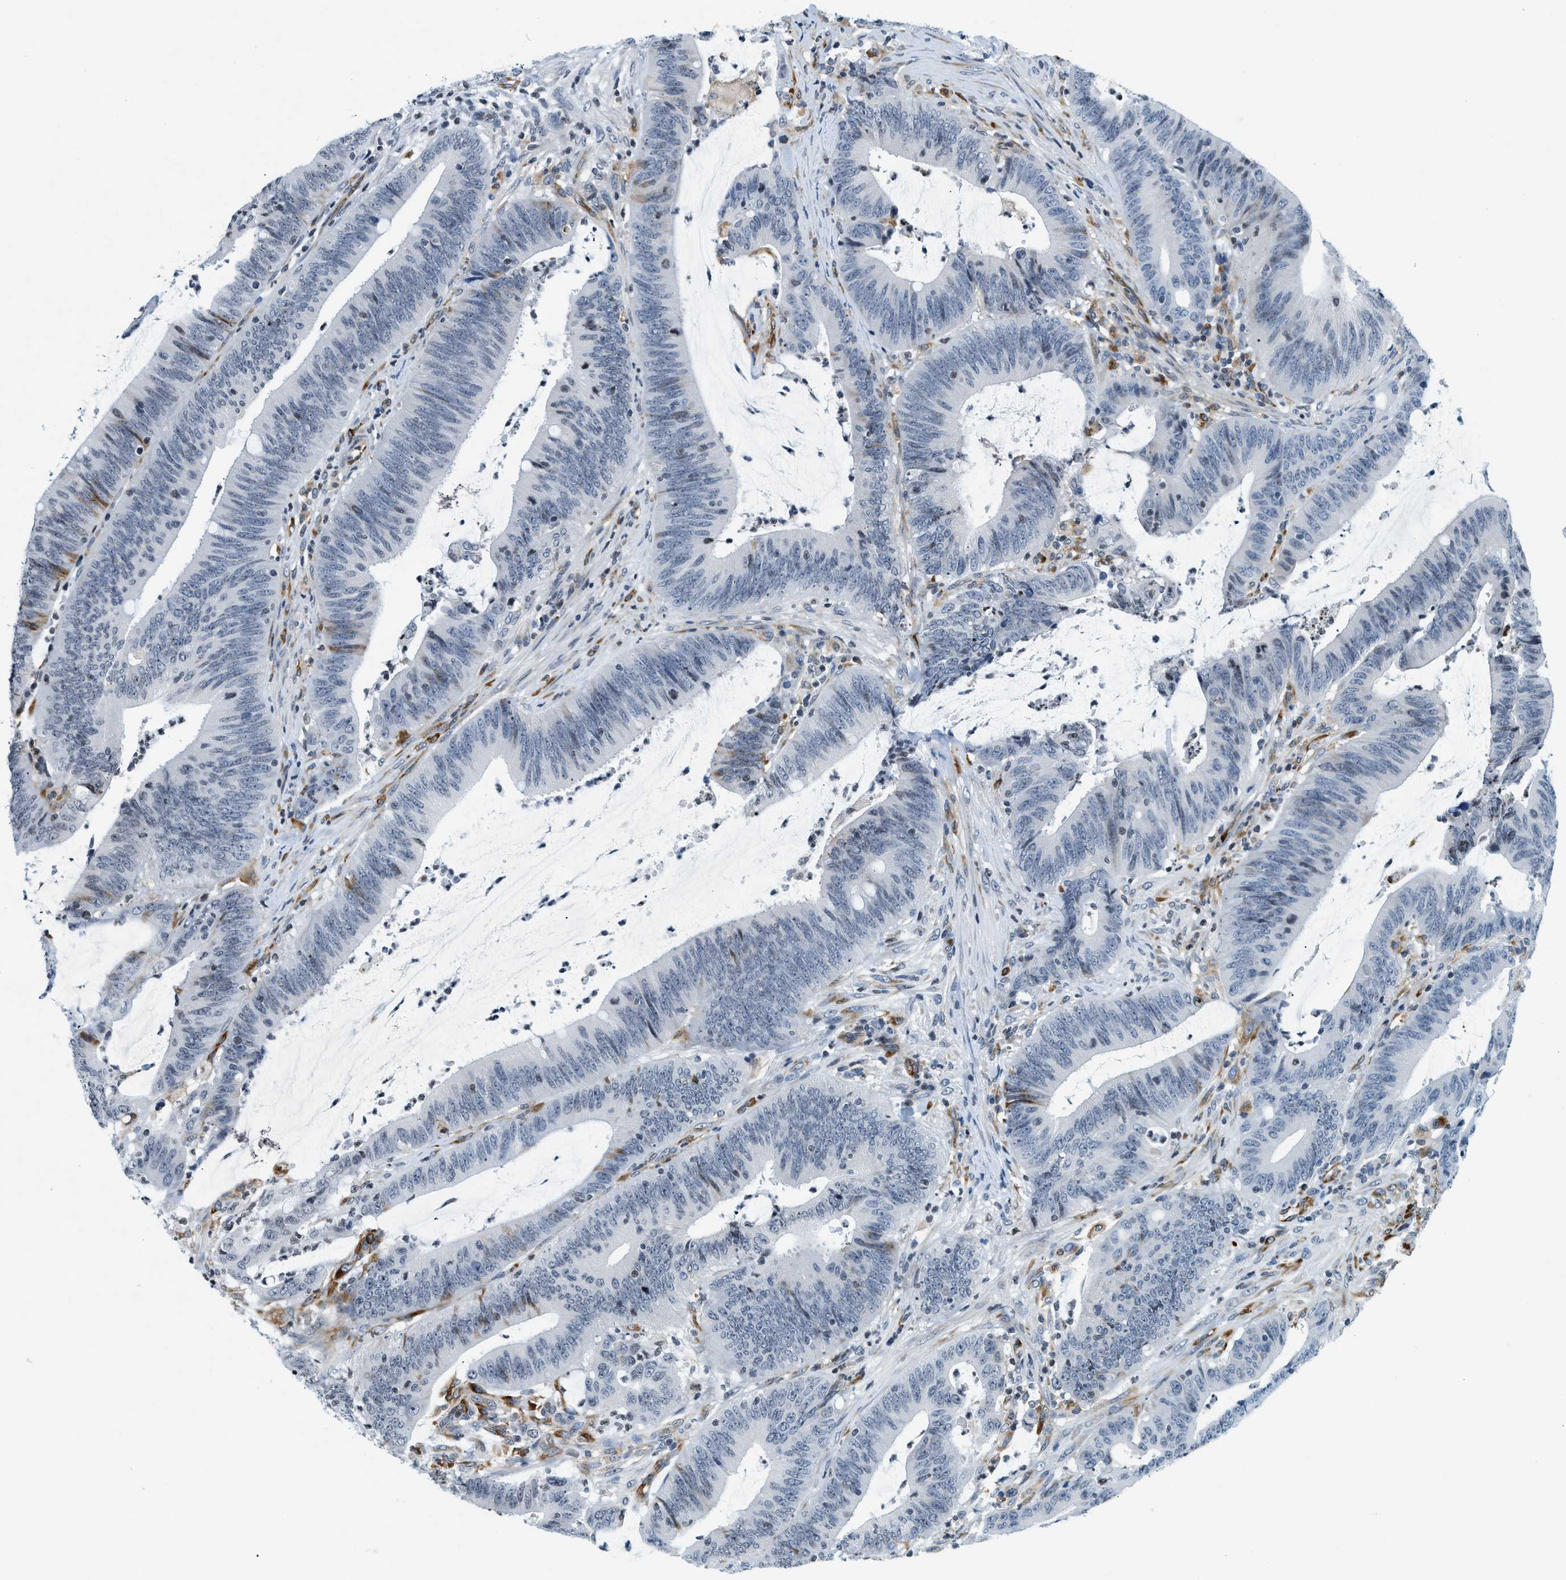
{"staining": {"intensity": "negative", "quantity": "none", "location": "none"}, "tissue": "colorectal cancer", "cell_type": "Tumor cells", "image_type": "cancer", "snomed": [{"axis": "morphology", "description": "Normal tissue, NOS"}, {"axis": "morphology", "description": "Adenocarcinoma, NOS"}, {"axis": "topography", "description": "Rectum"}], "caption": "Tumor cells are negative for protein expression in human colorectal cancer (adenocarcinoma). (Immunohistochemistry, brightfield microscopy, high magnification).", "gene": "UVRAG", "patient": {"sex": "female", "age": 66}}